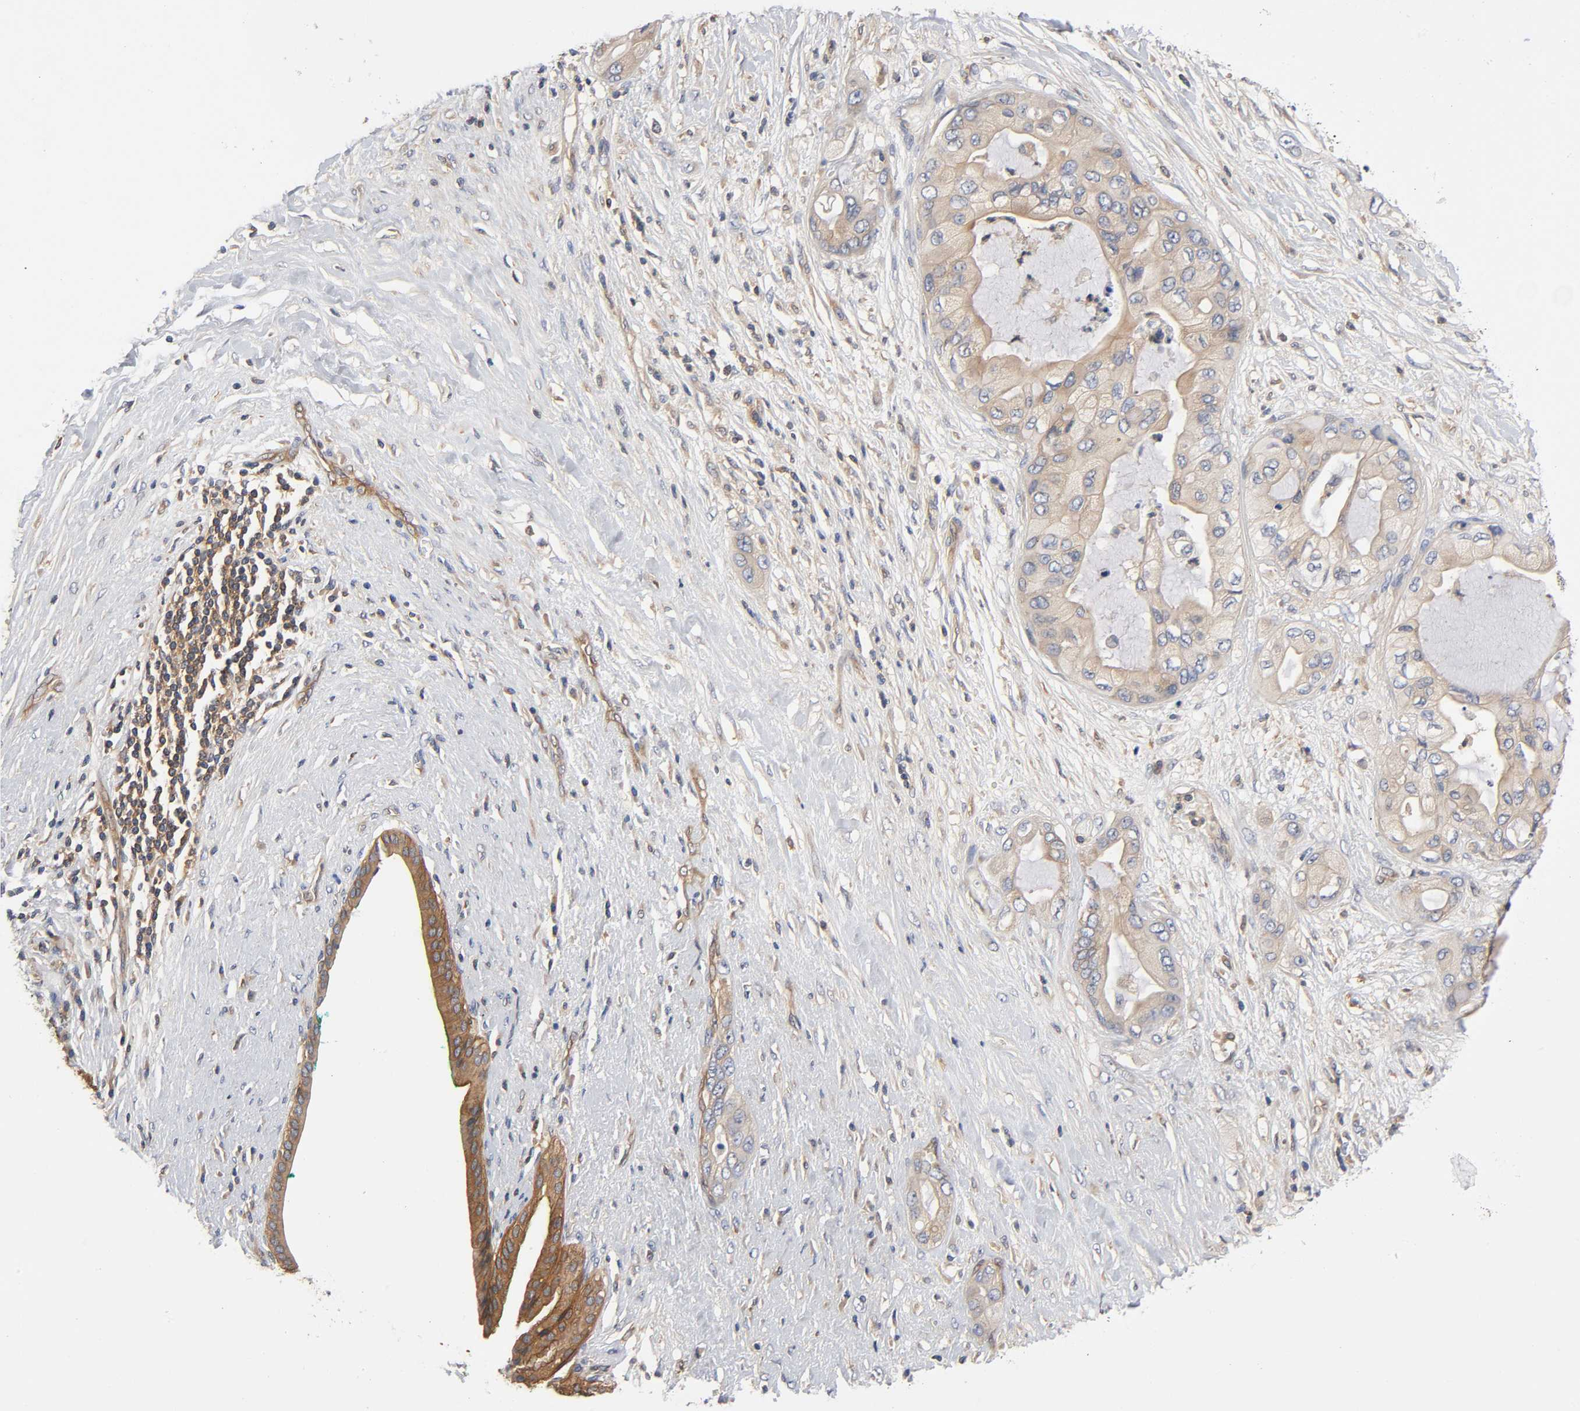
{"staining": {"intensity": "strong", "quantity": ">75%", "location": "cytoplasmic/membranous"}, "tissue": "pancreatic cancer", "cell_type": "Tumor cells", "image_type": "cancer", "snomed": [{"axis": "morphology", "description": "Adenocarcinoma, NOS"}, {"axis": "topography", "description": "Pancreas"}], "caption": "Protein expression analysis of adenocarcinoma (pancreatic) displays strong cytoplasmic/membranous positivity in about >75% of tumor cells.", "gene": "PRKAB1", "patient": {"sex": "female", "age": 59}}